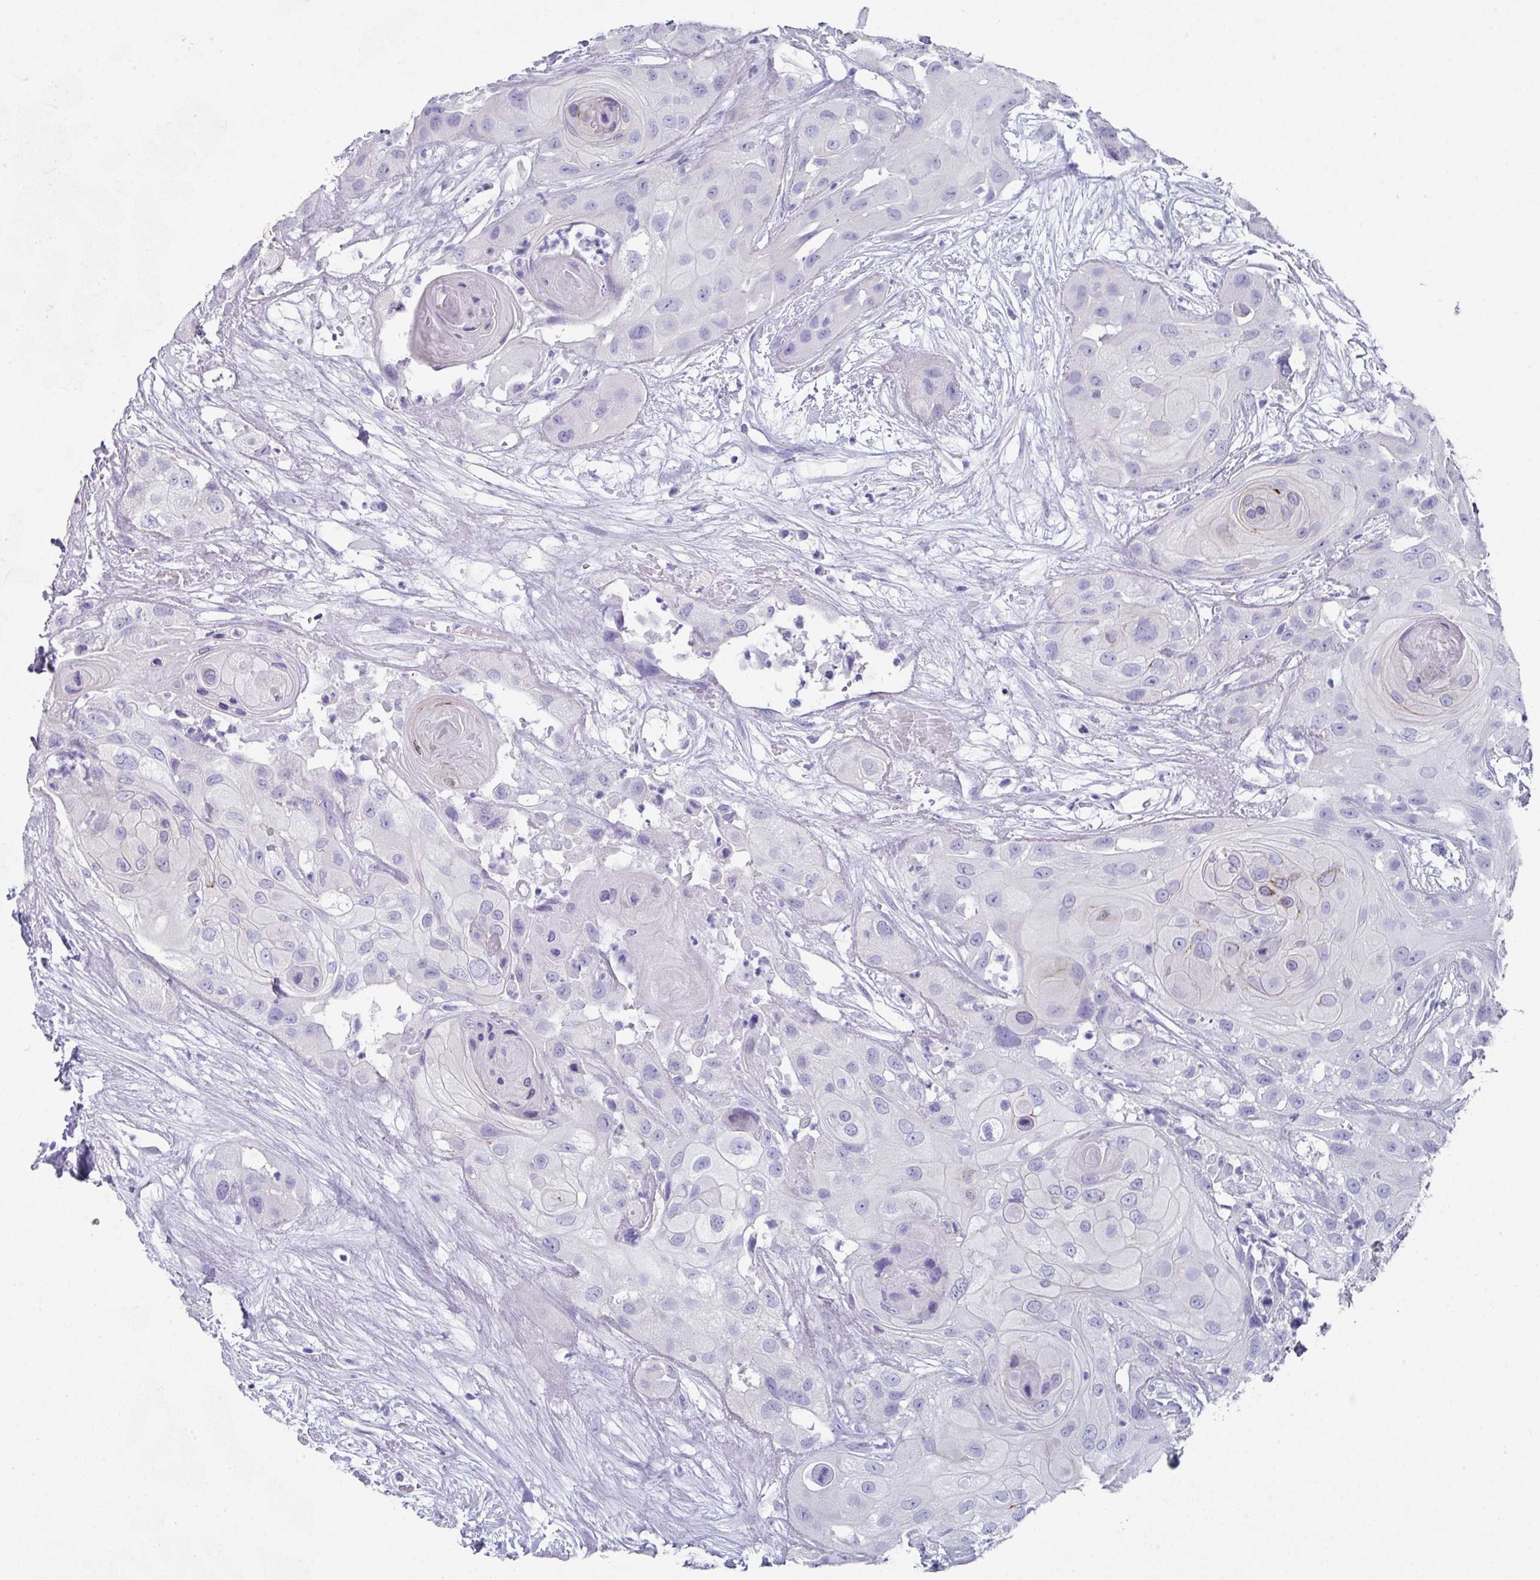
{"staining": {"intensity": "negative", "quantity": "none", "location": "none"}, "tissue": "head and neck cancer", "cell_type": "Tumor cells", "image_type": "cancer", "snomed": [{"axis": "morphology", "description": "Squamous cell carcinoma, NOS"}, {"axis": "topography", "description": "Head-Neck"}], "caption": "A high-resolution photomicrograph shows IHC staining of head and neck cancer (squamous cell carcinoma), which demonstrates no significant expression in tumor cells. Nuclei are stained in blue.", "gene": "PEX10", "patient": {"sex": "male", "age": 83}}